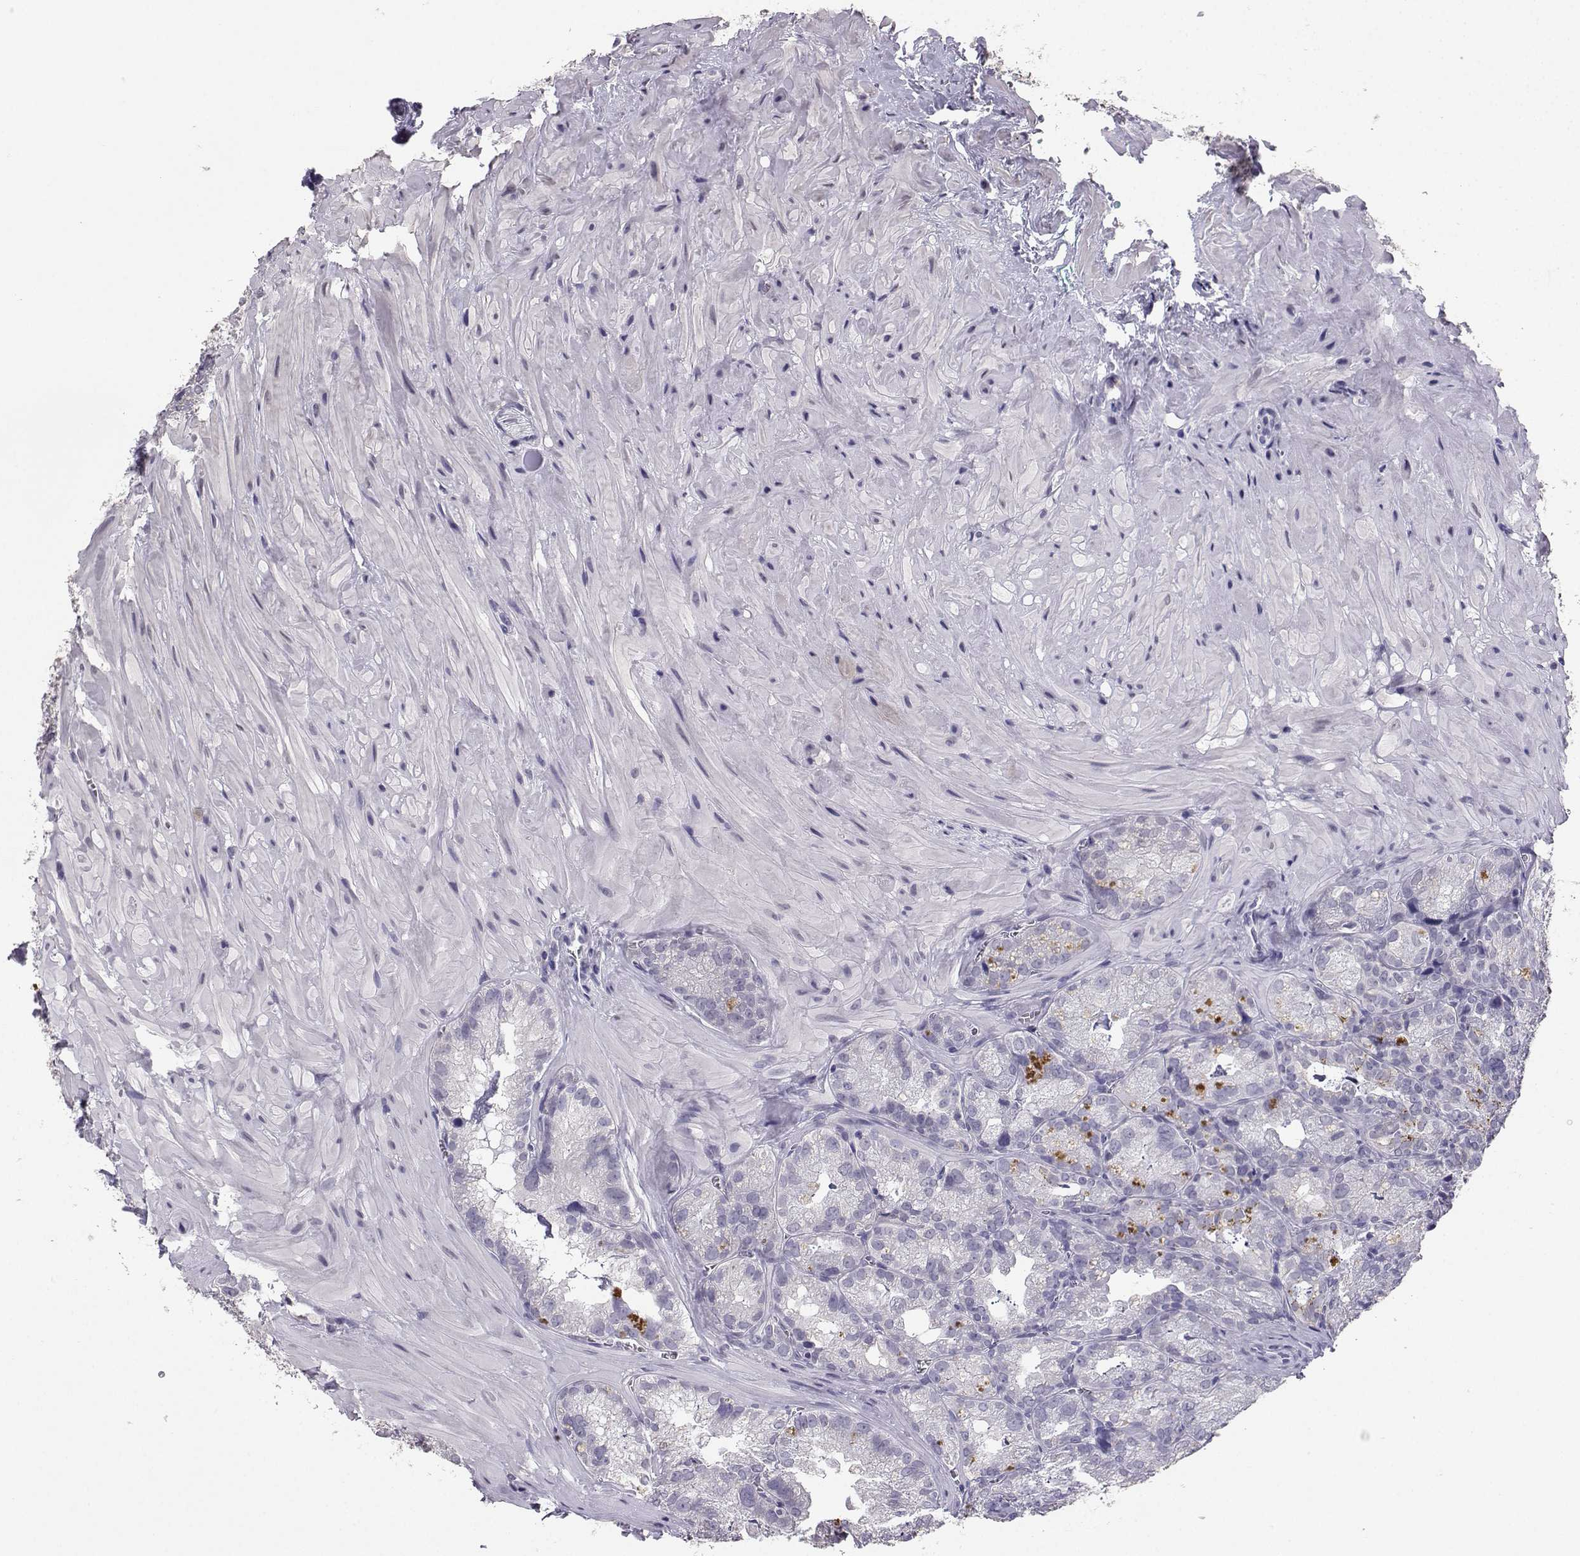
{"staining": {"intensity": "moderate", "quantity": "25%-75%", "location": "cytoplasmic/membranous"}, "tissue": "seminal vesicle", "cell_type": "Glandular cells", "image_type": "normal", "snomed": [{"axis": "morphology", "description": "Normal tissue, NOS"}, {"axis": "topography", "description": "Seminal veicle"}], "caption": "Seminal vesicle stained with immunohistochemistry demonstrates moderate cytoplasmic/membranous positivity in about 25%-75% of glandular cells. The staining is performed using DAB brown chromogen to label protein expression. The nuclei are counter-stained blue using hematoxylin.", "gene": "SPAG11A", "patient": {"sex": "male", "age": 57}}